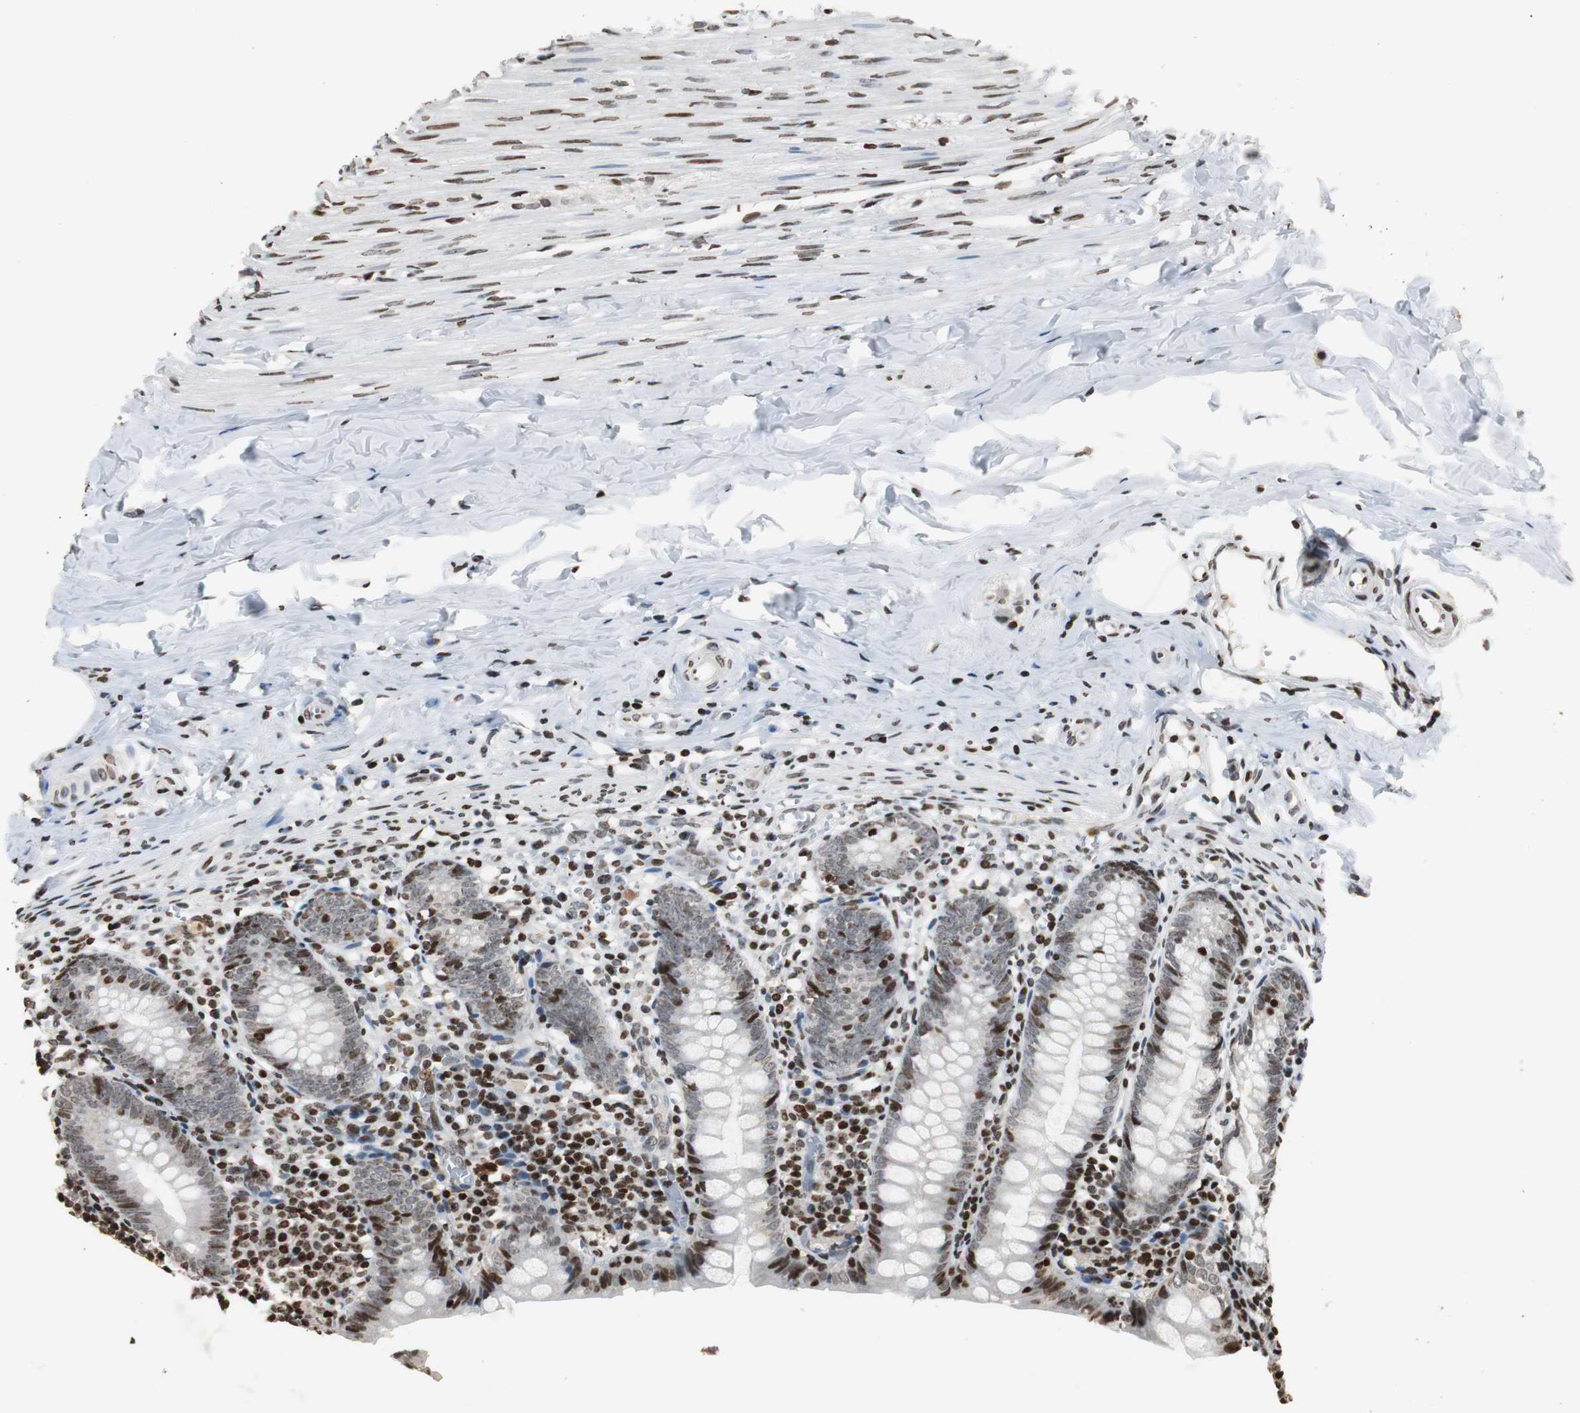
{"staining": {"intensity": "moderate", "quantity": "25%-75%", "location": "nuclear"}, "tissue": "appendix", "cell_type": "Glandular cells", "image_type": "normal", "snomed": [{"axis": "morphology", "description": "Normal tissue, NOS"}, {"axis": "topography", "description": "Appendix"}], "caption": "Immunohistochemical staining of benign human appendix displays moderate nuclear protein expression in approximately 25%-75% of glandular cells.", "gene": "PAXIP1", "patient": {"sex": "female", "age": 10}}